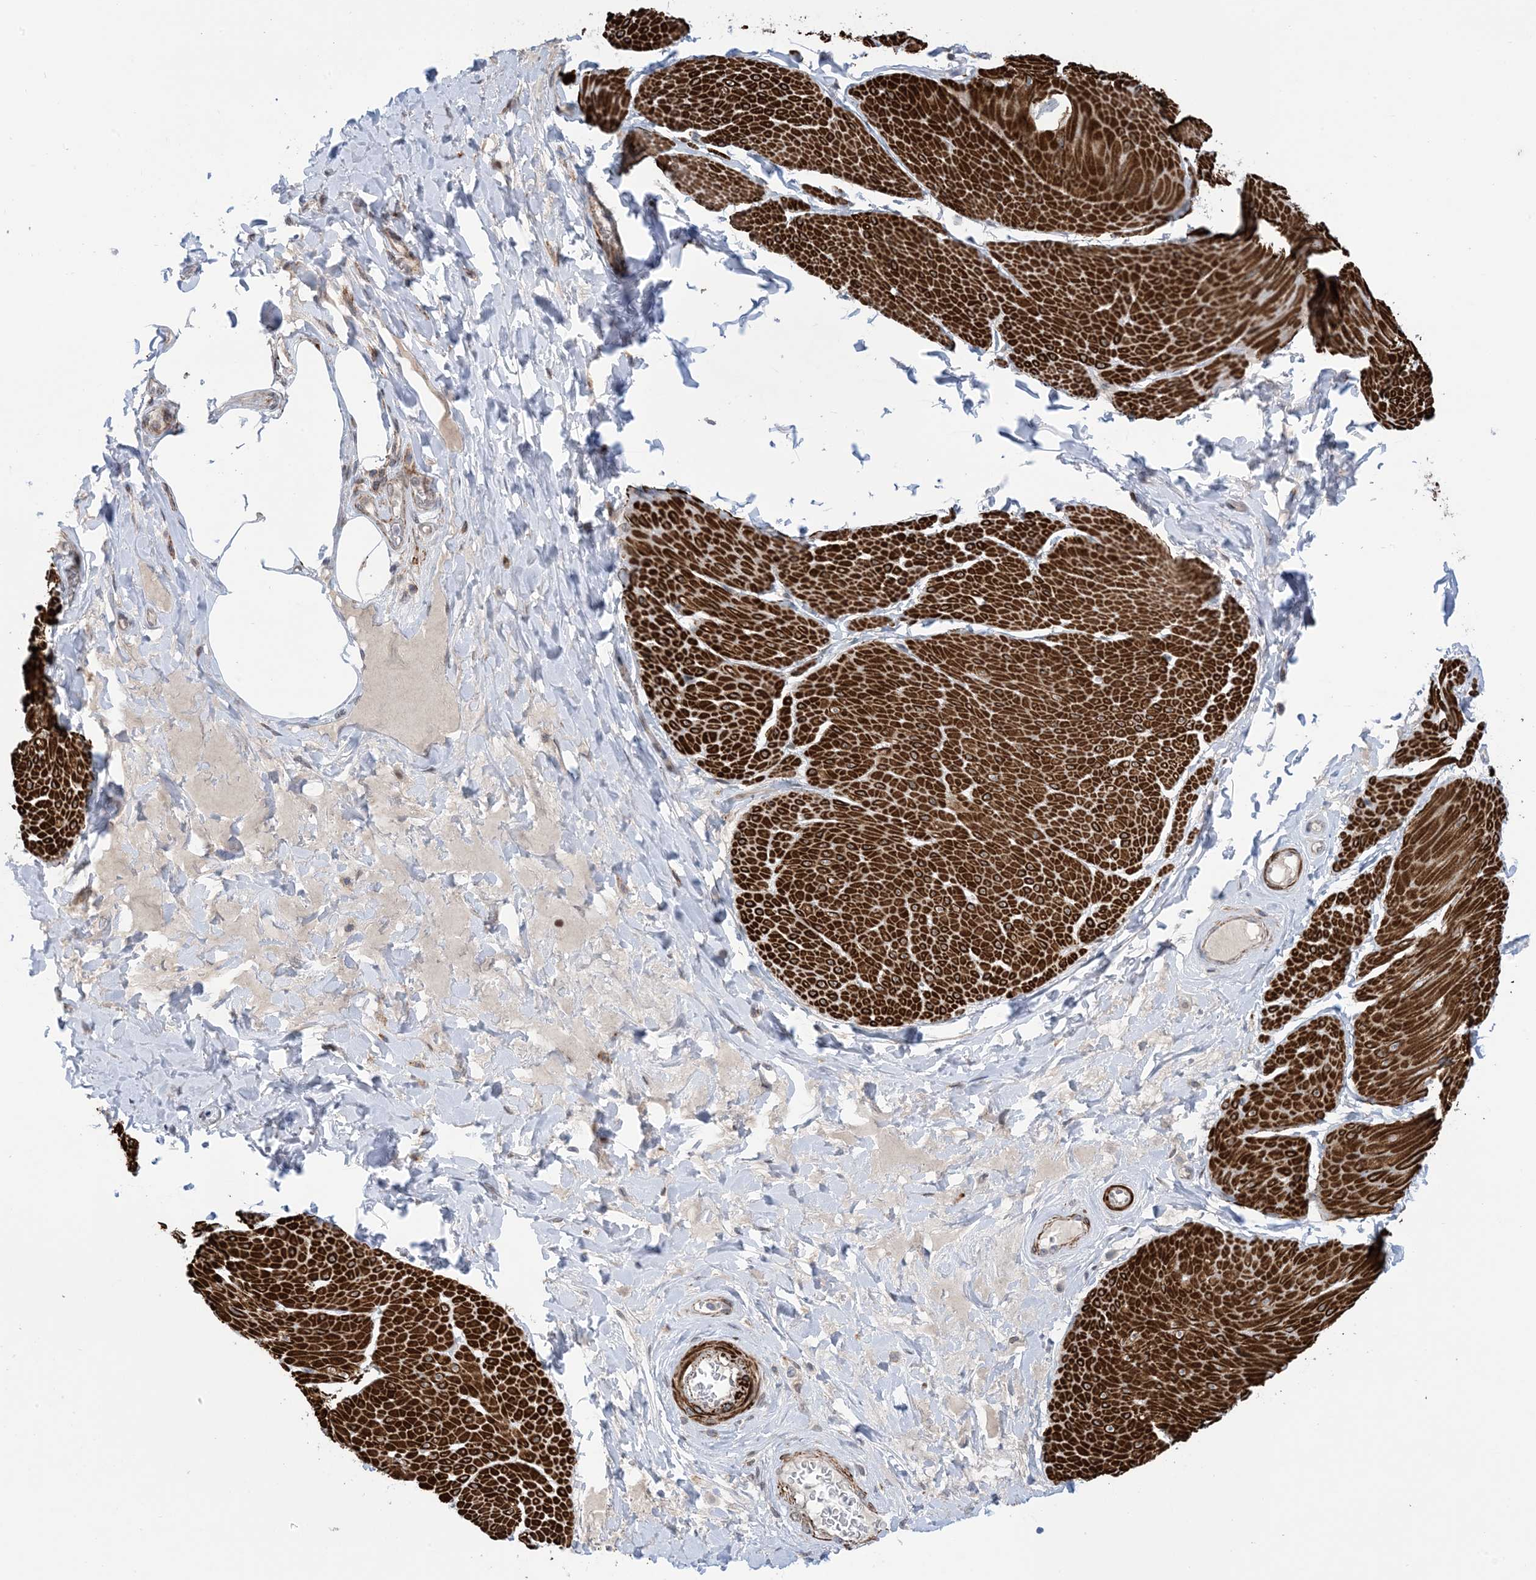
{"staining": {"intensity": "strong", "quantity": ">75%", "location": "cytoplasmic/membranous"}, "tissue": "smooth muscle", "cell_type": "Smooth muscle cells", "image_type": "normal", "snomed": [{"axis": "morphology", "description": "Urothelial carcinoma, High grade"}, {"axis": "topography", "description": "Urinary bladder"}], "caption": "The immunohistochemical stain shows strong cytoplasmic/membranous positivity in smooth muscle cells of normal smooth muscle. (Brightfield microscopy of DAB IHC at high magnification).", "gene": "ZNF8", "patient": {"sex": "male", "age": 46}}